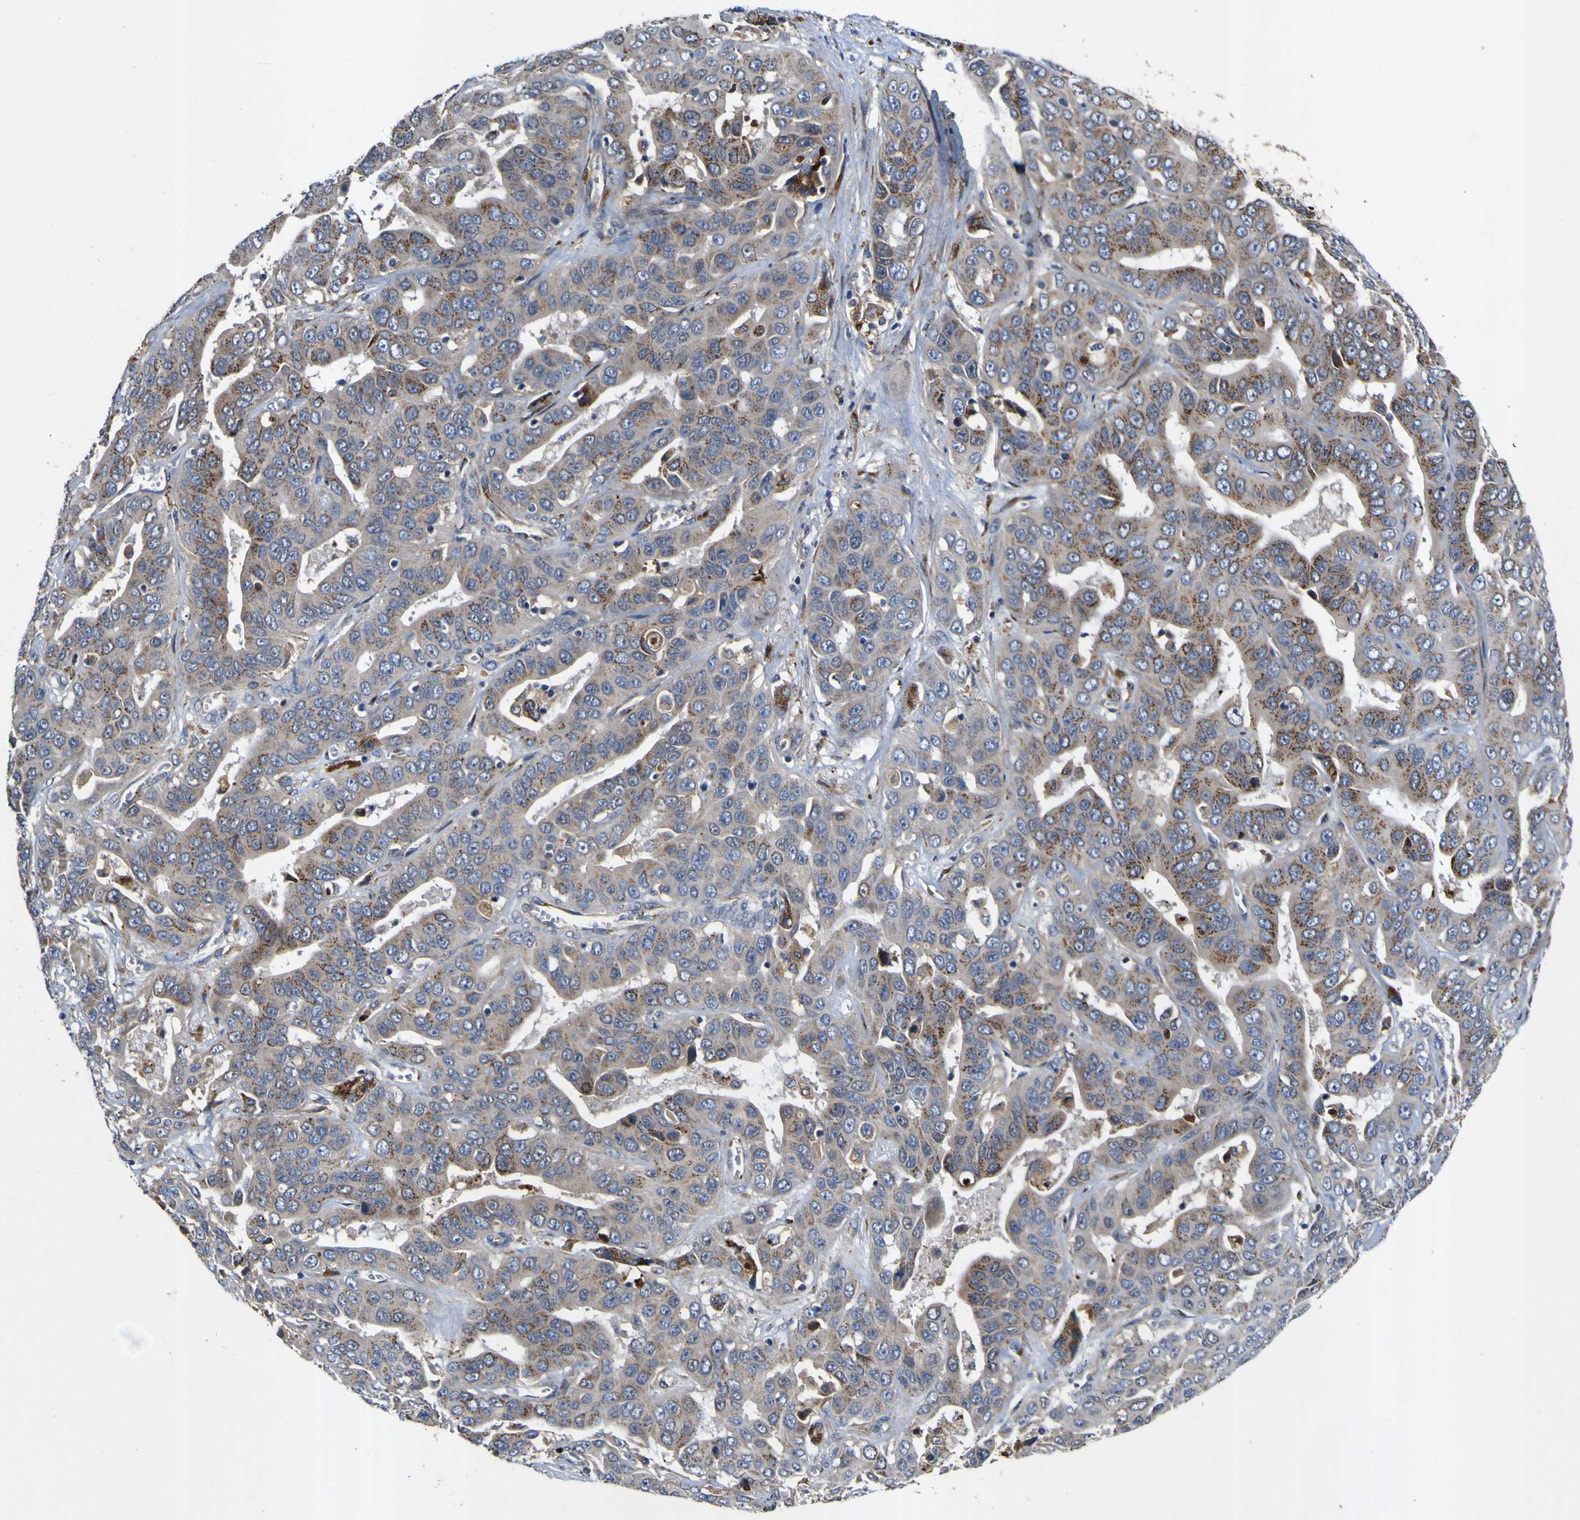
{"staining": {"intensity": "moderate", "quantity": ">75%", "location": "cytoplasmic/membranous"}, "tissue": "liver cancer", "cell_type": "Tumor cells", "image_type": "cancer", "snomed": [{"axis": "morphology", "description": "Cholangiocarcinoma"}, {"axis": "topography", "description": "Liver"}], "caption": "Human liver cancer stained for a protein (brown) demonstrates moderate cytoplasmic/membranous positive staining in about >75% of tumor cells.", "gene": "COA1", "patient": {"sex": "female", "age": 52}}